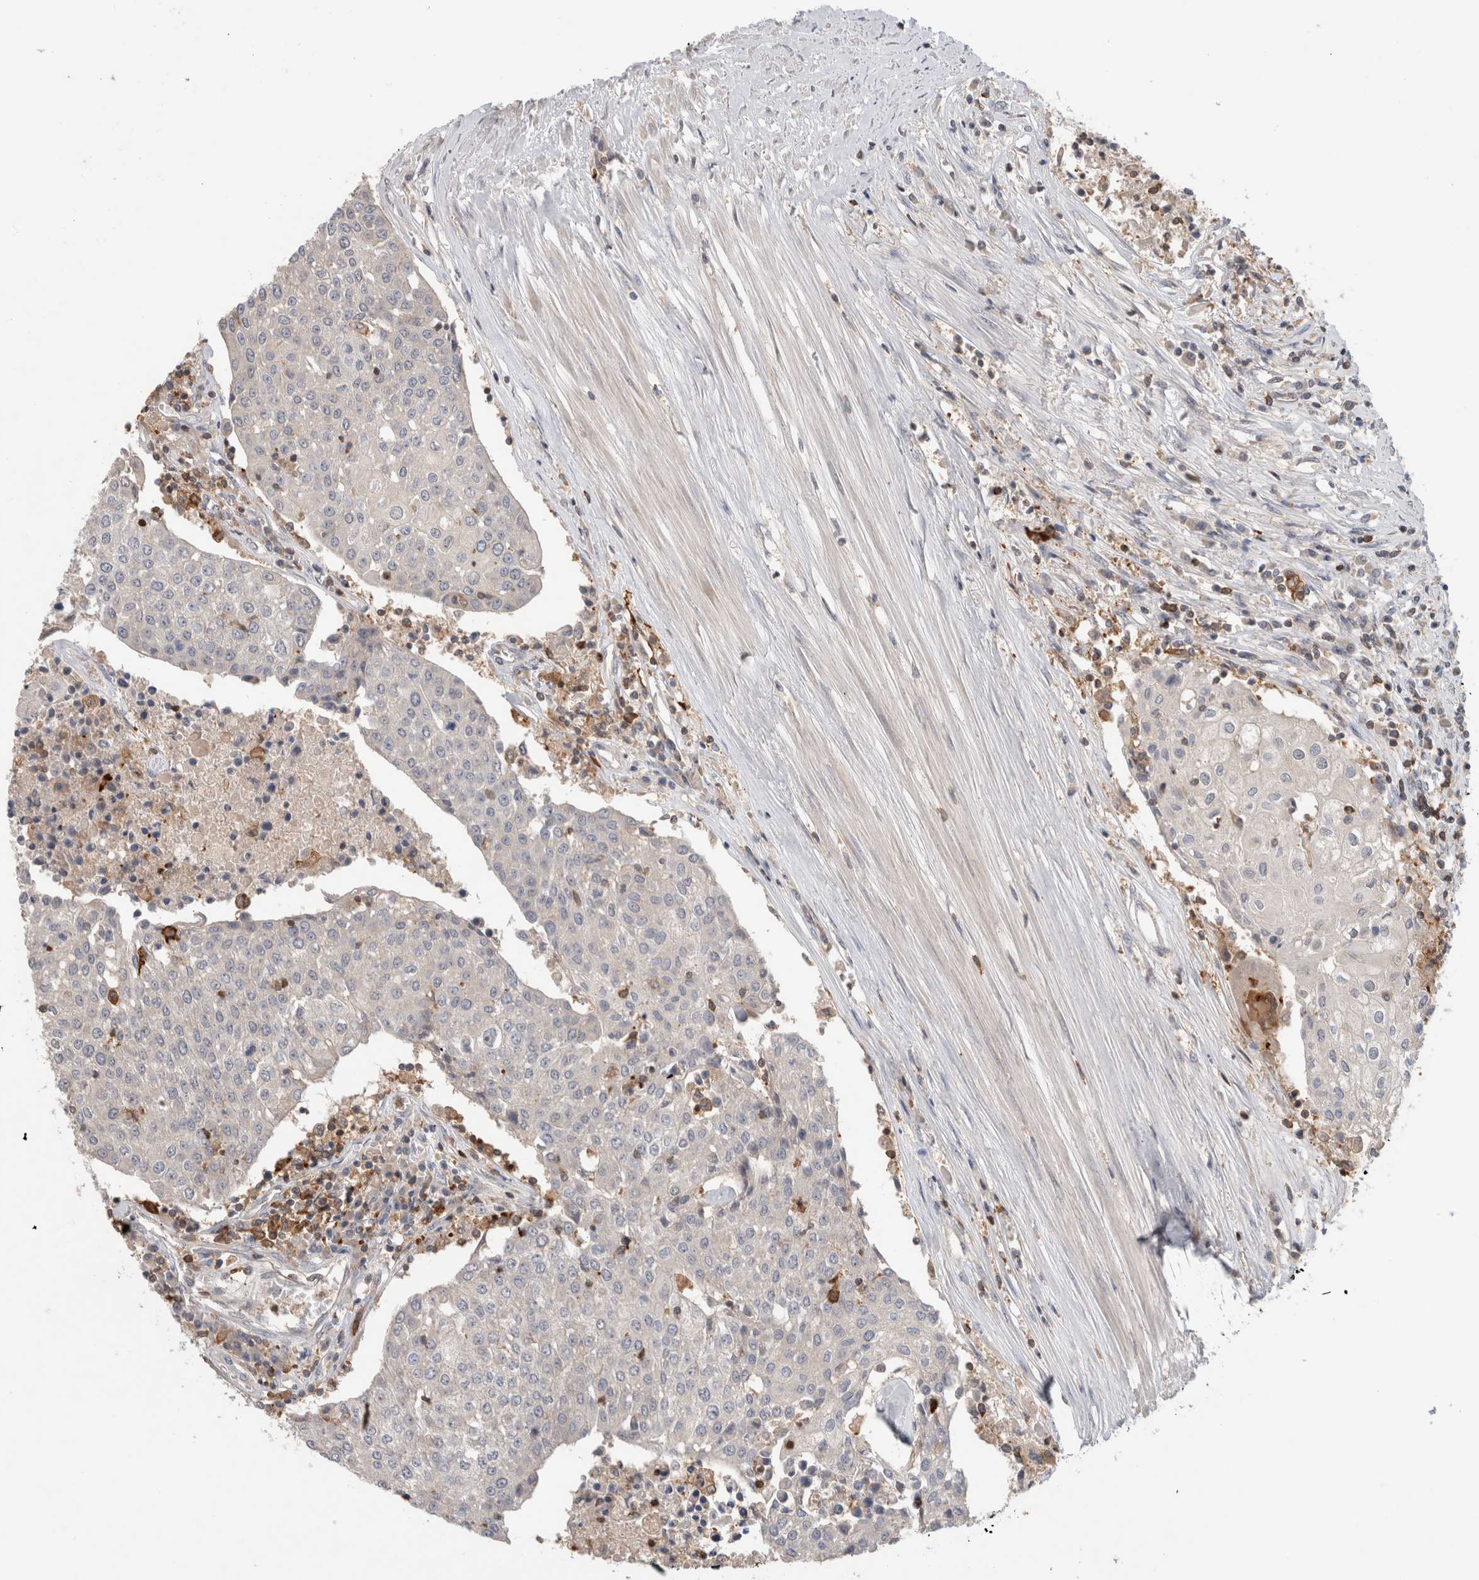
{"staining": {"intensity": "negative", "quantity": "none", "location": "none"}, "tissue": "urothelial cancer", "cell_type": "Tumor cells", "image_type": "cancer", "snomed": [{"axis": "morphology", "description": "Urothelial carcinoma, High grade"}, {"axis": "topography", "description": "Urinary bladder"}], "caption": "There is no significant staining in tumor cells of urothelial cancer.", "gene": "GFRA2", "patient": {"sex": "female", "age": 85}}